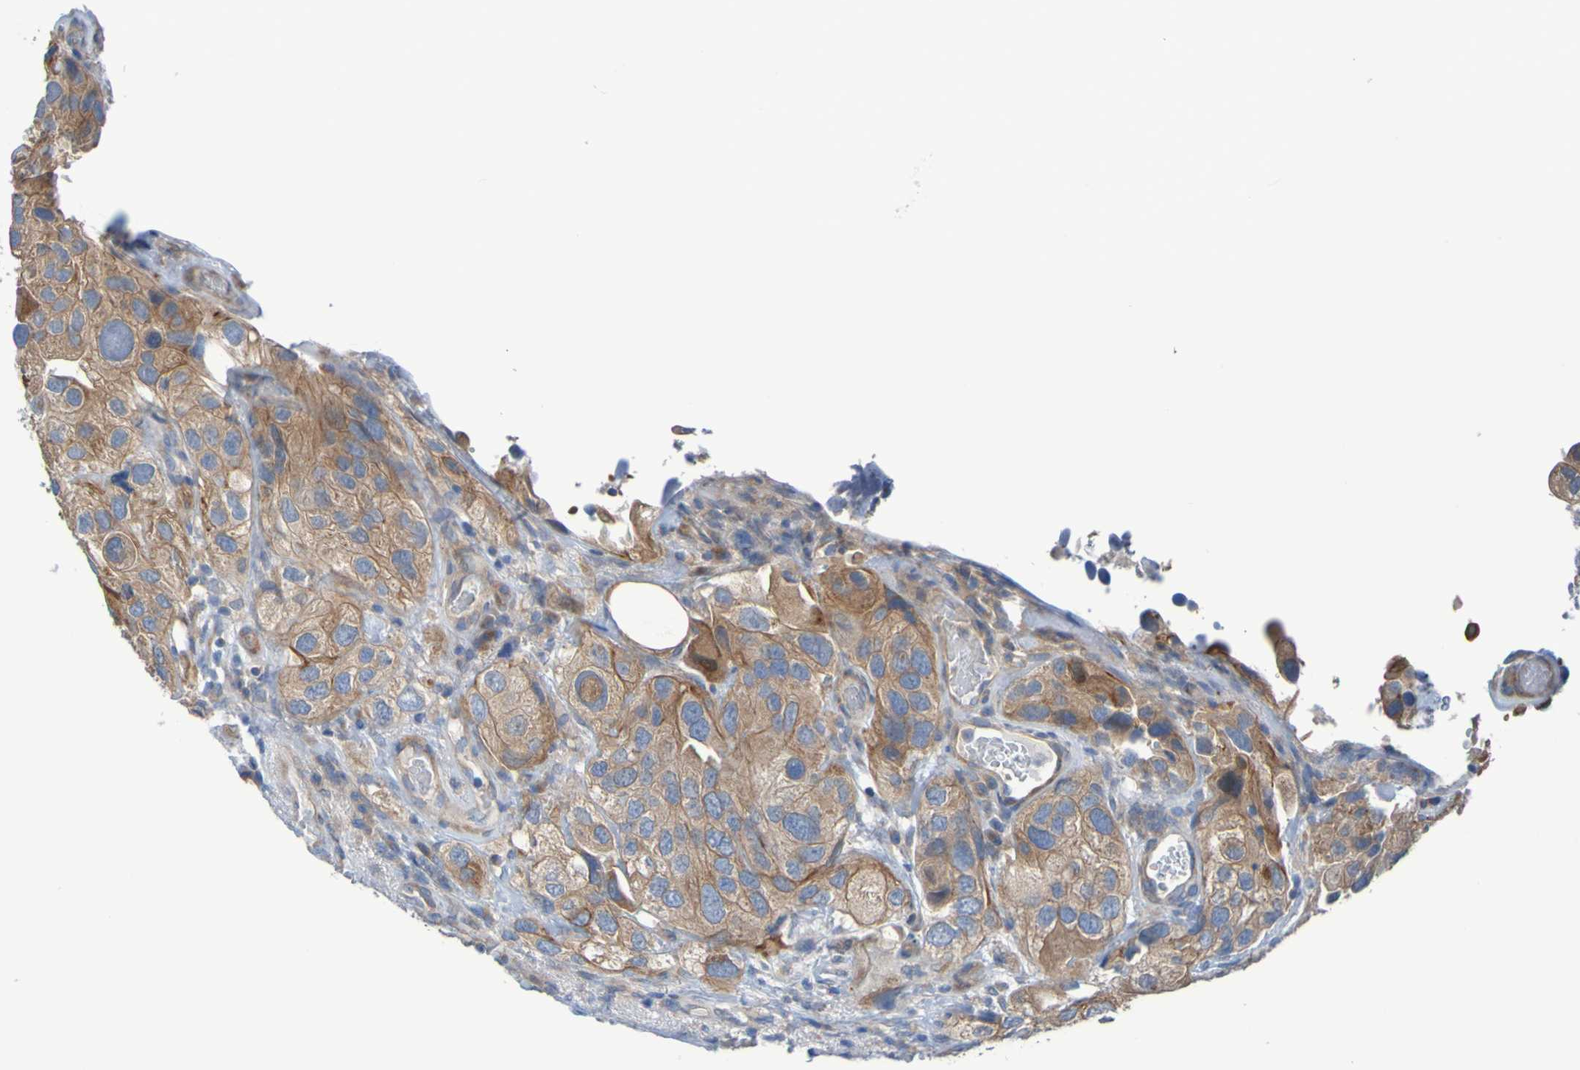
{"staining": {"intensity": "moderate", "quantity": ">75%", "location": "cytoplasmic/membranous"}, "tissue": "urothelial cancer", "cell_type": "Tumor cells", "image_type": "cancer", "snomed": [{"axis": "morphology", "description": "Urothelial carcinoma, High grade"}, {"axis": "topography", "description": "Urinary bladder"}], "caption": "Urothelial carcinoma (high-grade) stained with a protein marker displays moderate staining in tumor cells.", "gene": "NPRL3", "patient": {"sex": "female", "age": 64}}